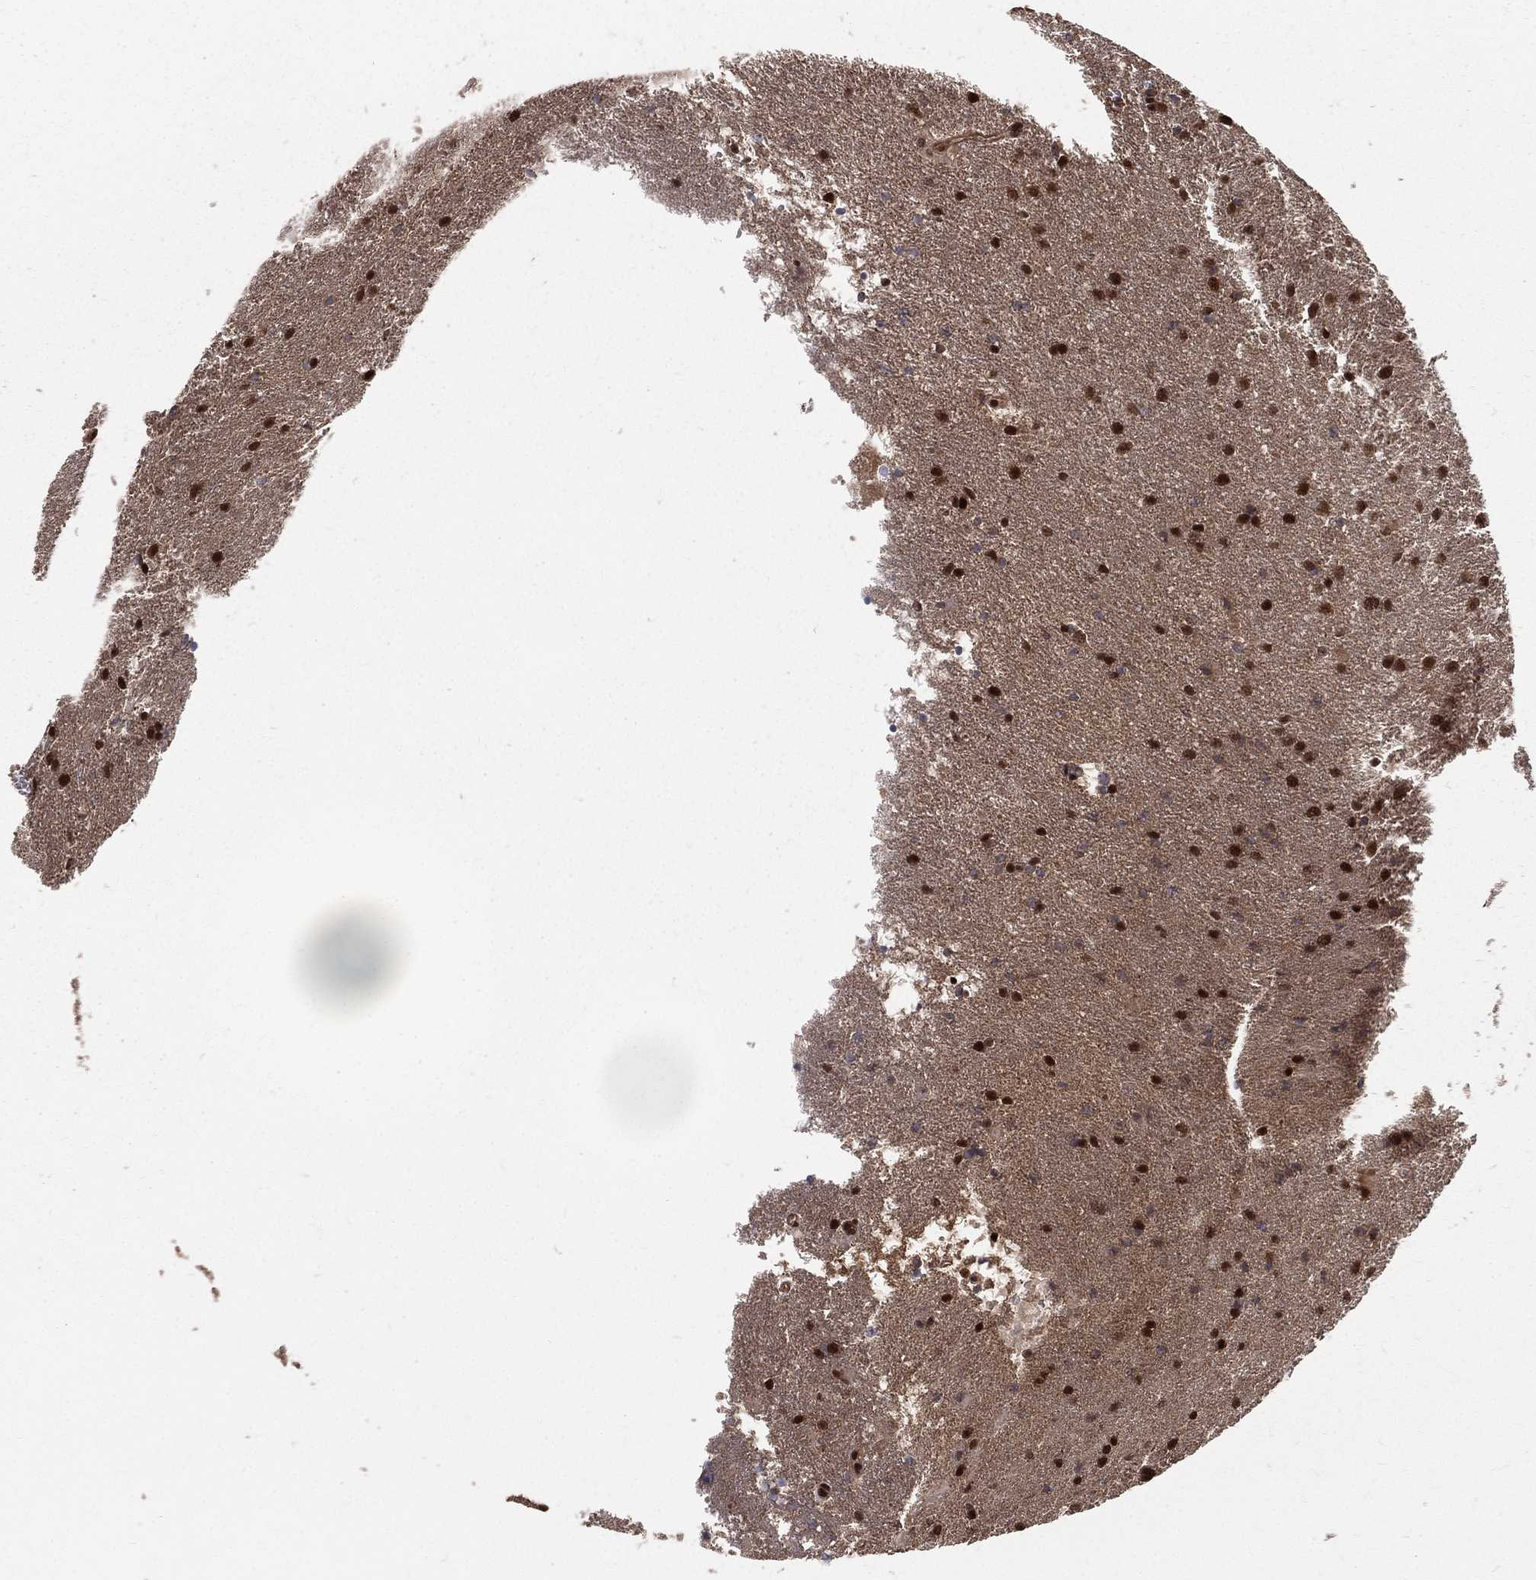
{"staining": {"intensity": "strong", "quantity": ">75%", "location": "nuclear"}, "tissue": "glioma", "cell_type": "Tumor cells", "image_type": "cancer", "snomed": [{"axis": "morphology", "description": "Glioma, malignant, Low grade"}, {"axis": "topography", "description": "Brain"}], "caption": "A micrograph of malignant glioma (low-grade) stained for a protein exhibits strong nuclear brown staining in tumor cells.", "gene": "COPS4", "patient": {"sex": "male", "age": 58}}